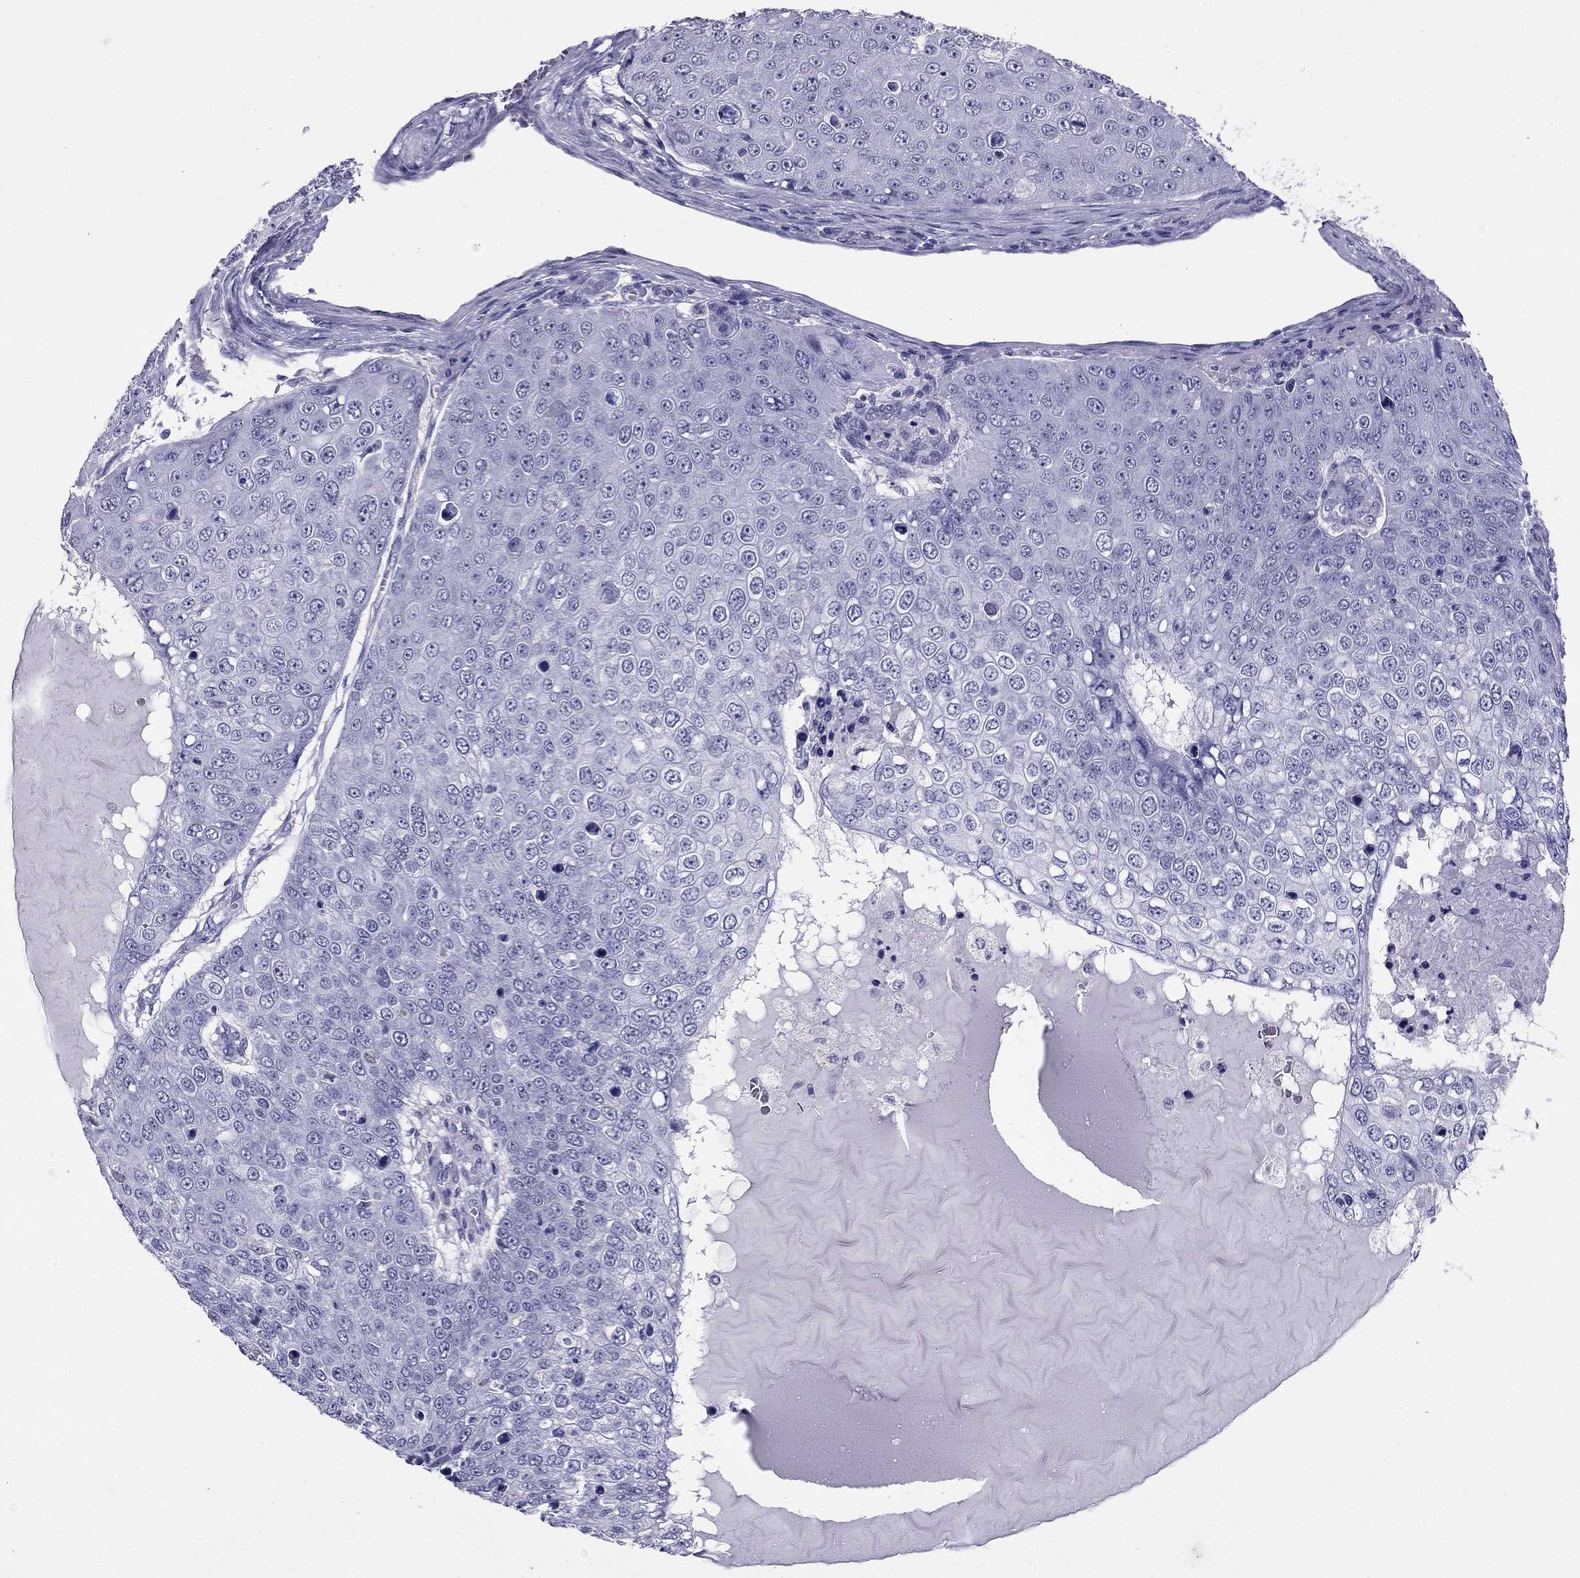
{"staining": {"intensity": "negative", "quantity": "none", "location": "none"}, "tissue": "skin cancer", "cell_type": "Tumor cells", "image_type": "cancer", "snomed": [{"axis": "morphology", "description": "Squamous cell carcinoma, NOS"}, {"axis": "topography", "description": "Skin"}], "caption": "Photomicrograph shows no significant protein positivity in tumor cells of skin cancer. (DAB IHC, high magnification).", "gene": "CROCC2", "patient": {"sex": "male", "age": 71}}